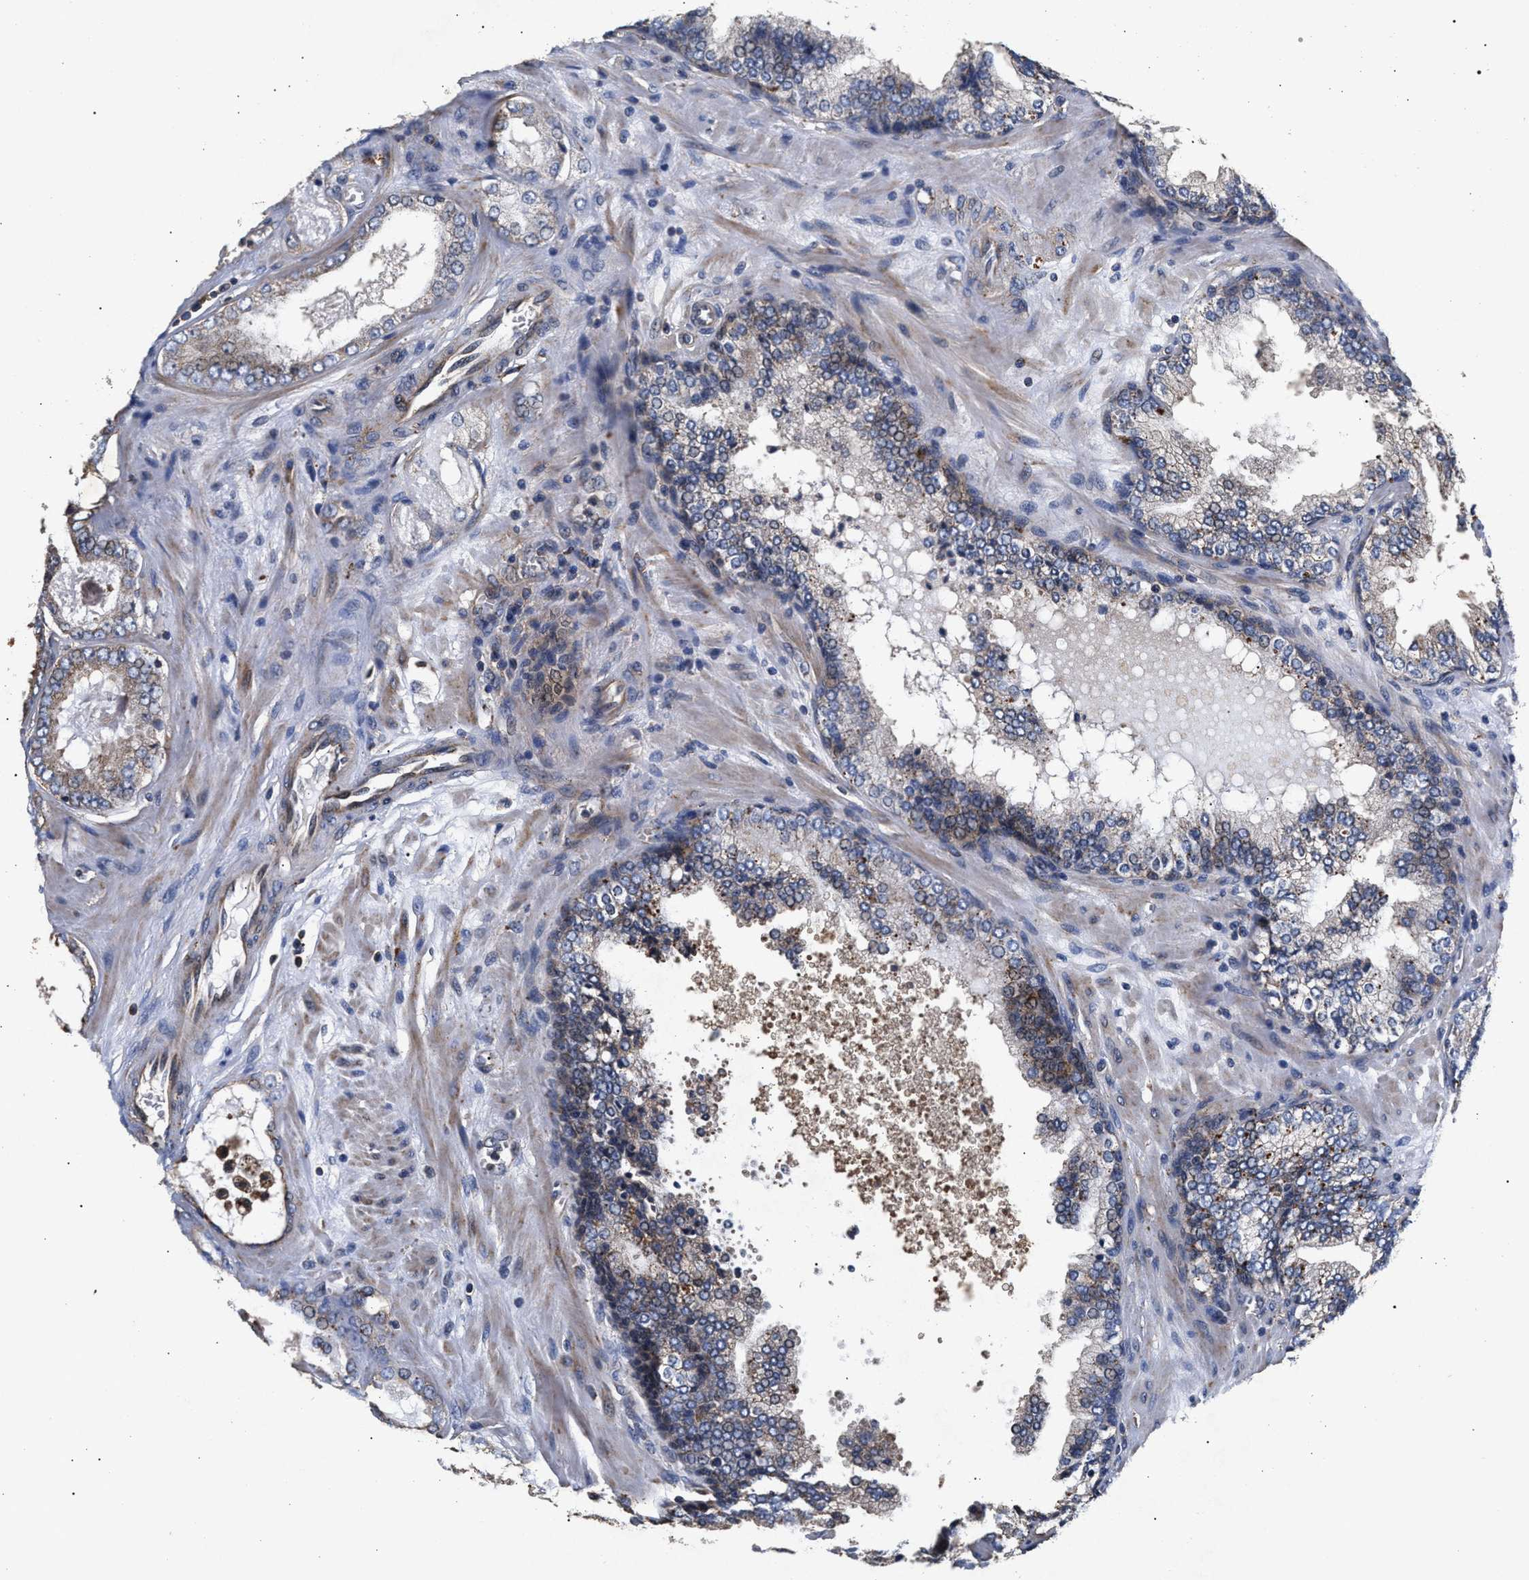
{"staining": {"intensity": "weak", "quantity": ">75%", "location": "cytoplasmic/membranous"}, "tissue": "prostate cancer", "cell_type": "Tumor cells", "image_type": "cancer", "snomed": [{"axis": "morphology", "description": "Adenocarcinoma, Low grade"}, {"axis": "topography", "description": "Prostate"}], "caption": "Protein staining shows weak cytoplasmic/membranous staining in about >75% of tumor cells in prostate cancer.", "gene": "NFKB2", "patient": {"sex": "male", "age": 60}}